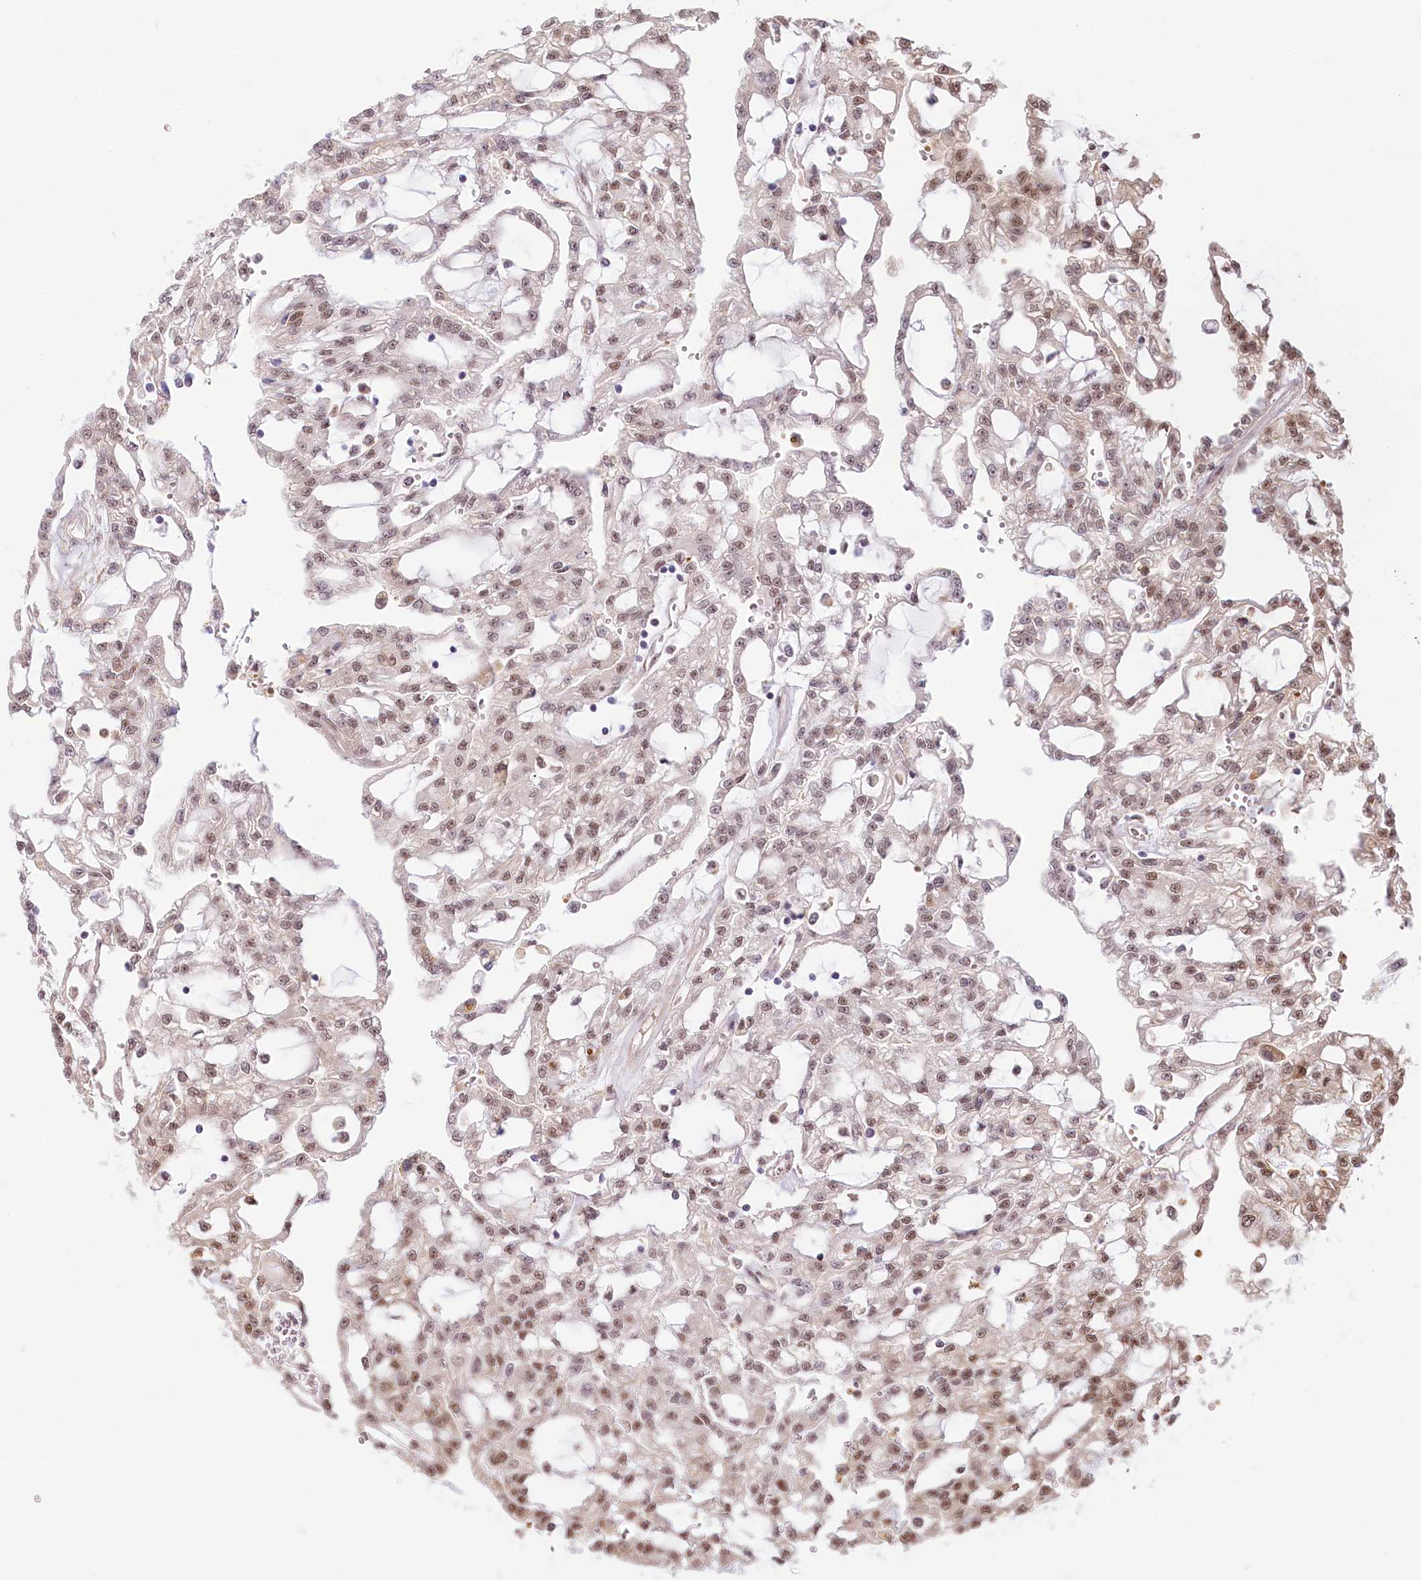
{"staining": {"intensity": "weak", "quantity": ">75%", "location": "nuclear"}, "tissue": "renal cancer", "cell_type": "Tumor cells", "image_type": "cancer", "snomed": [{"axis": "morphology", "description": "Adenocarcinoma, NOS"}, {"axis": "topography", "description": "Kidney"}], "caption": "Adenocarcinoma (renal) was stained to show a protein in brown. There is low levels of weak nuclear staining in about >75% of tumor cells.", "gene": "TUBGCP2", "patient": {"sex": "male", "age": 63}}